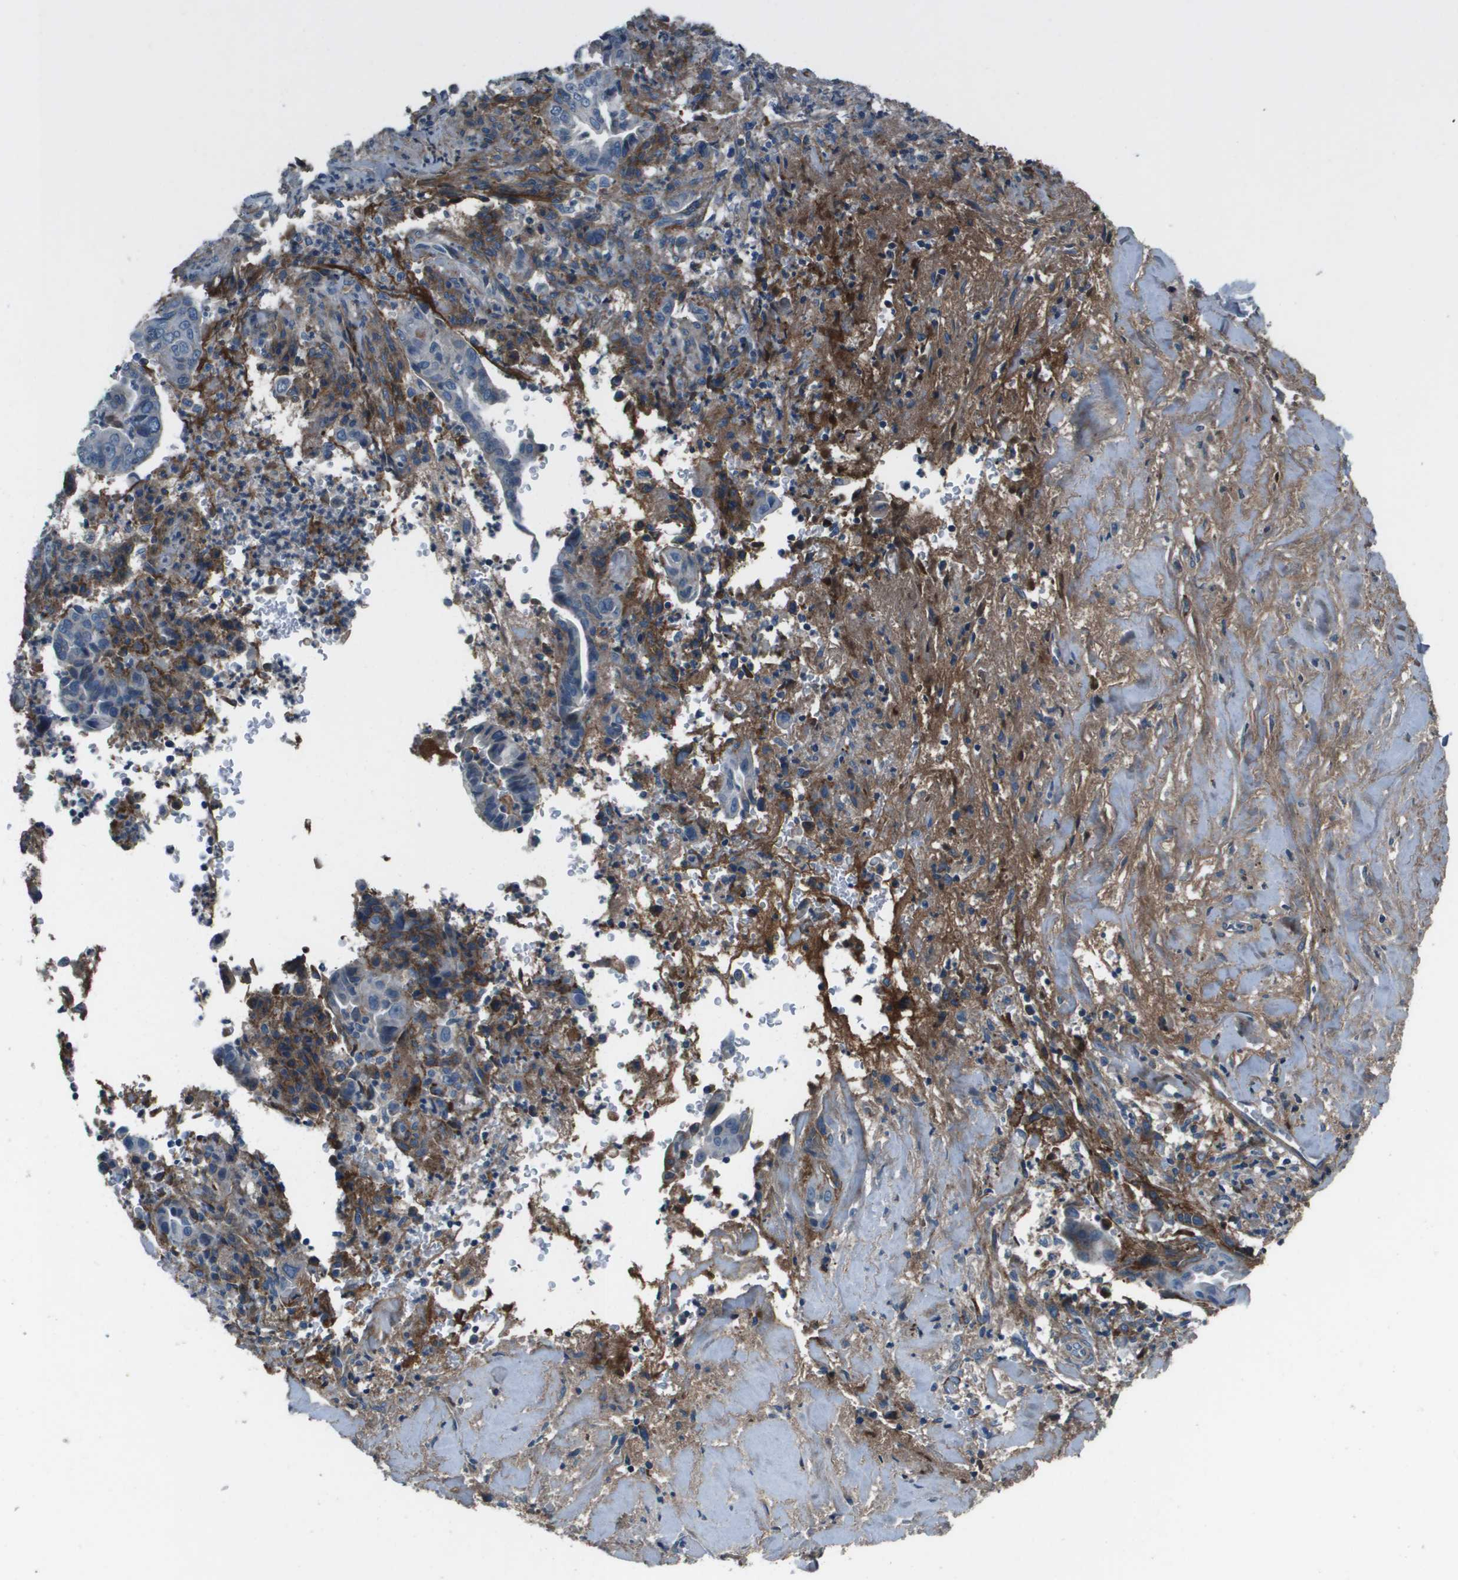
{"staining": {"intensity": "weak", "quantity": "<25%", "location": "cytoplasmic/membranous"}, "tissue": "liver cancer", "cell_type": "Tumor cells", "image_type": "cancer", "snomed": [{"axis": "morphology", "description": "Cholangiocarcinoma"}, {"axis": "topography", "description": "Liver"}], "caption": "This micrograph is of cholangiocarcinoma (liver) stained with IHC to label a protein in brown with the nuclei are counter-stained blue. There is no expression in tumor cells. Brightfield microscopy of IHC stained with DAB (3,3'-diaminobenzidine) (brown) and hematoxylin (blue), captured at high magnification.", "gene": "PCOLCE", "patient": {"sex": "female", "age": 67}}